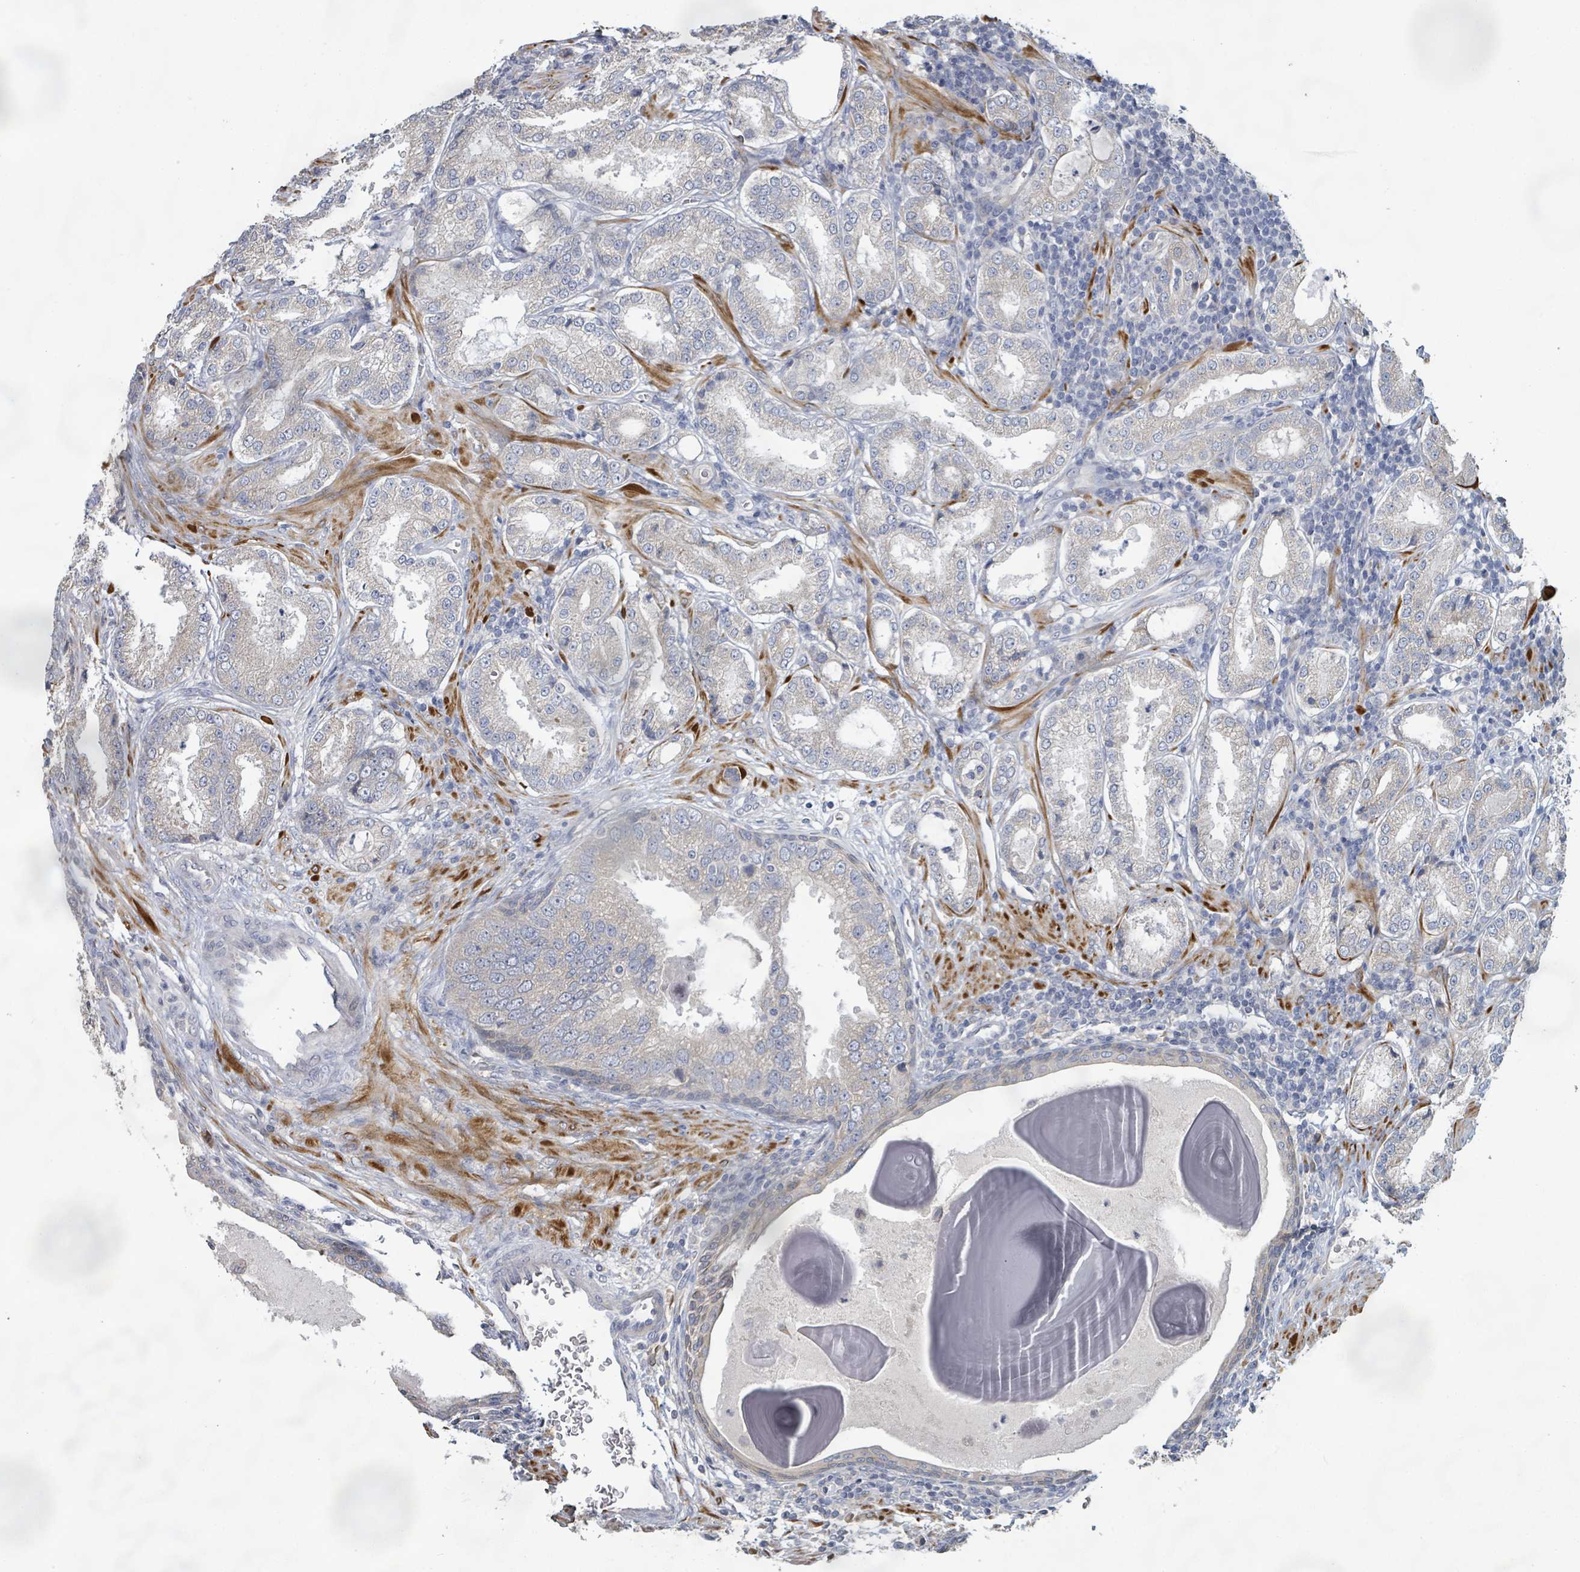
{"staining": {"intensity": "negative", "quantity": "none", "location": "none"}, "tissue": "prostate cancer", "cell_type": "Tumor cells", "image_type": "cancer", "snomed": [{"axis": "morphology", "description": "Adenocarcinoma, Low grade"}, {"axis": "topography", "description": "Prostate"}], "caption": "This is a image of immunohistochemistry (IHC) staining of low-grade adenocarcinoma (prostate), which shows no positivity in tumor cells.", "gene": "KCNS2", "patient": {"sex": "male", "age": 59}}